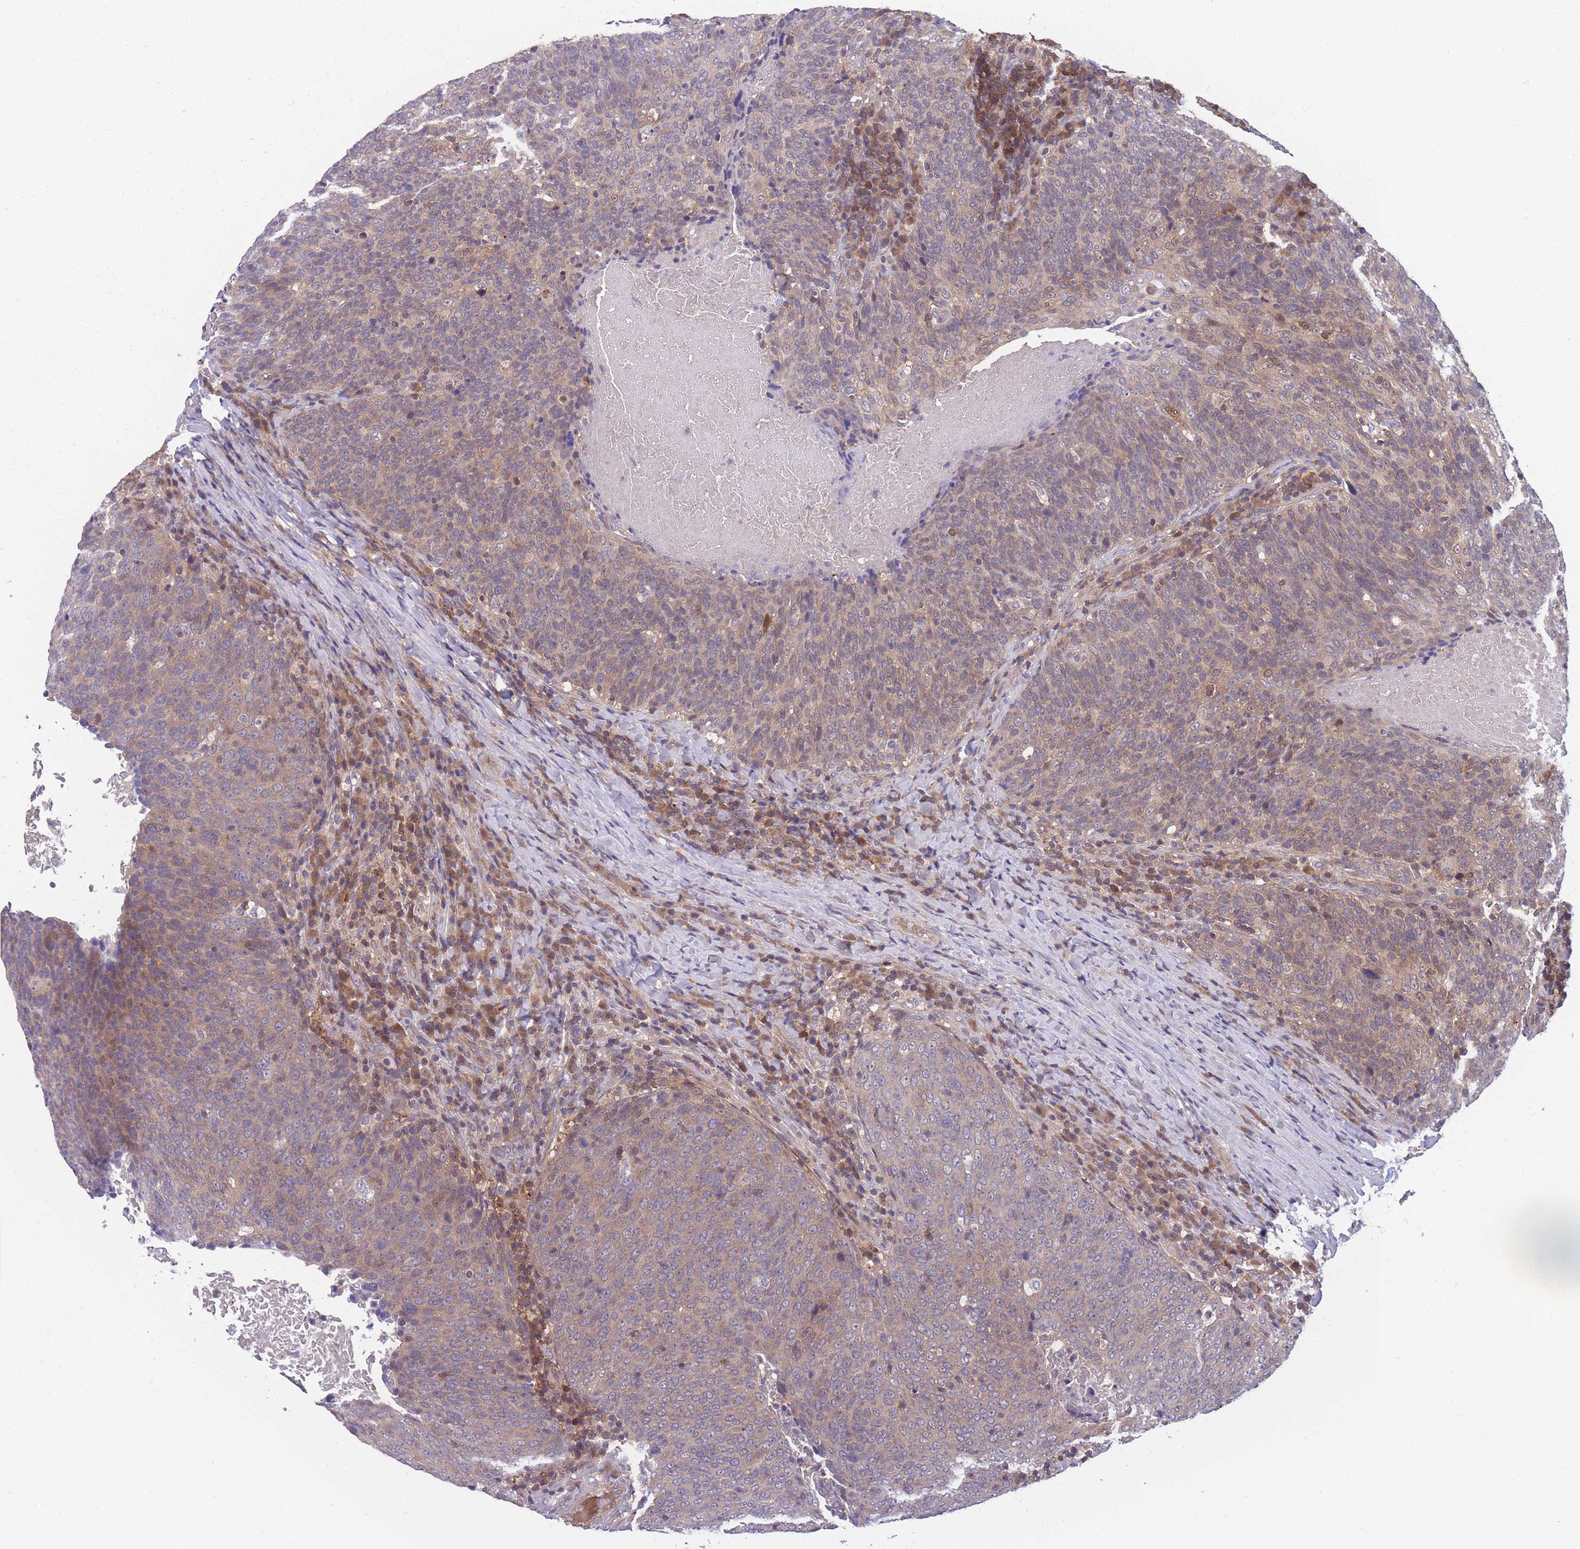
{"staining": {"intensity": "moderate", "quantity": ">75%", "location": "cytoplasmic/membranous"}, "tissue": "head and neck cancer", "cell_type": "Tumor cells", "image_type": "cancer", "snomed": [{"axis": "morphology", "description": "Squamous cell carcinoma, NOS"}, {"axis": "morphology", "description": "Squamous cell carcinoma, metastatic, NOS"}, {"axis": "topography", "description": "Lymph node"}, {"axis": "topography", "description": "Head-Neck"}], "caption": "Protein positivity by IHC exhibits moderate cytoplasmic/membranous expression in about >75% of tumor cells in head and neck cancer. Using DAB (brown) and hematoxylin (blue) stains, captured at high magnification using brightfield microscopy.", "gene": "UBE2N", "patient": {"sex": "male", "age": 62}}